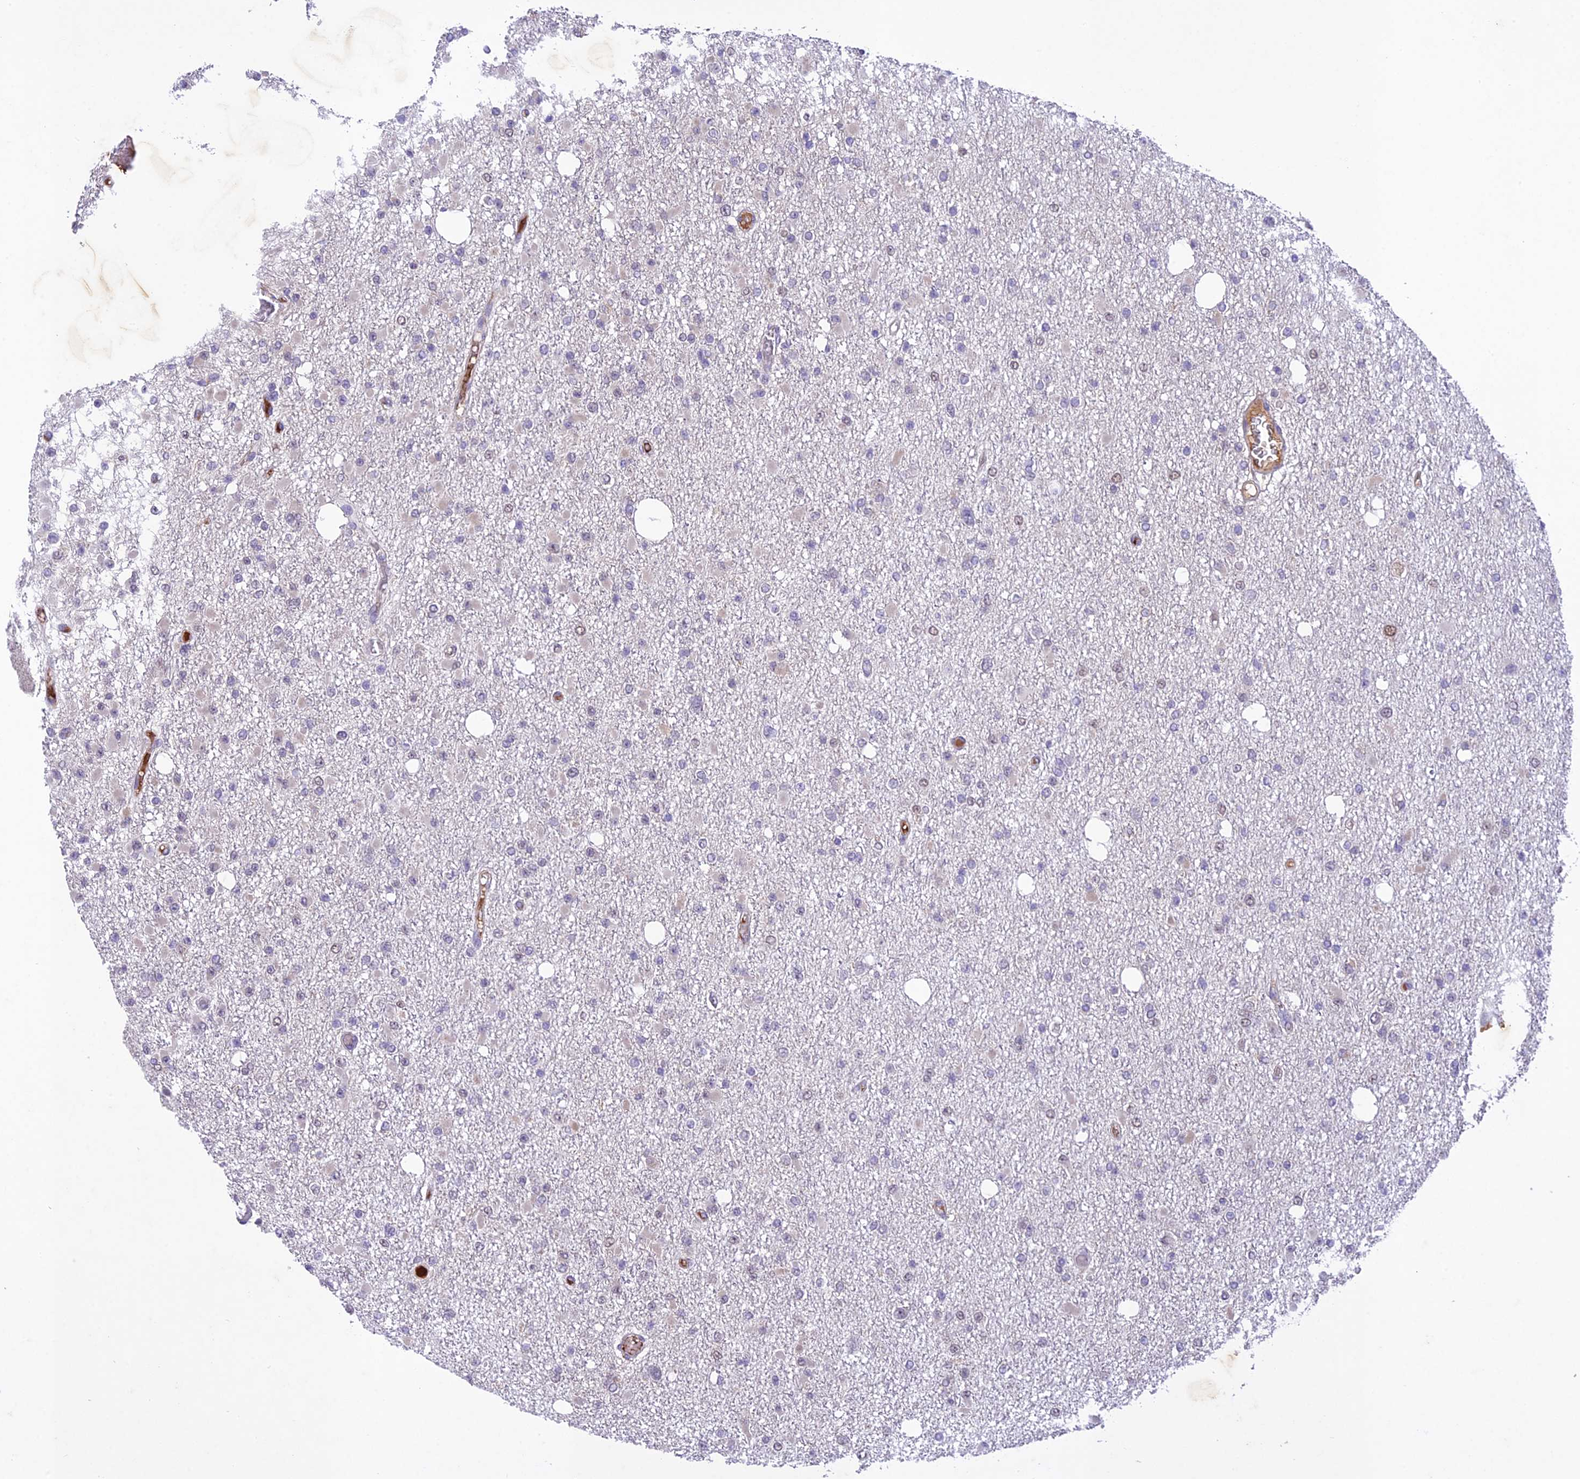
{"staining": {"intensity": "negative", "quantity": "none", "location": "none"}, "tissue": "glioma", "cell_type": "Tumor cells", "image_type": "cancer", "snomed": [{"axis": "morphology", "description": "Glioma, malignant, Low grade"}, {"axis": "topography", "description": "Brain"}], "caption": "Micrograph shows no significant protein staining in tumor cells of malignant glioma (low-grade).", "gene": "ANKRD52", "patient": {"sex": "female", "age": 22}}